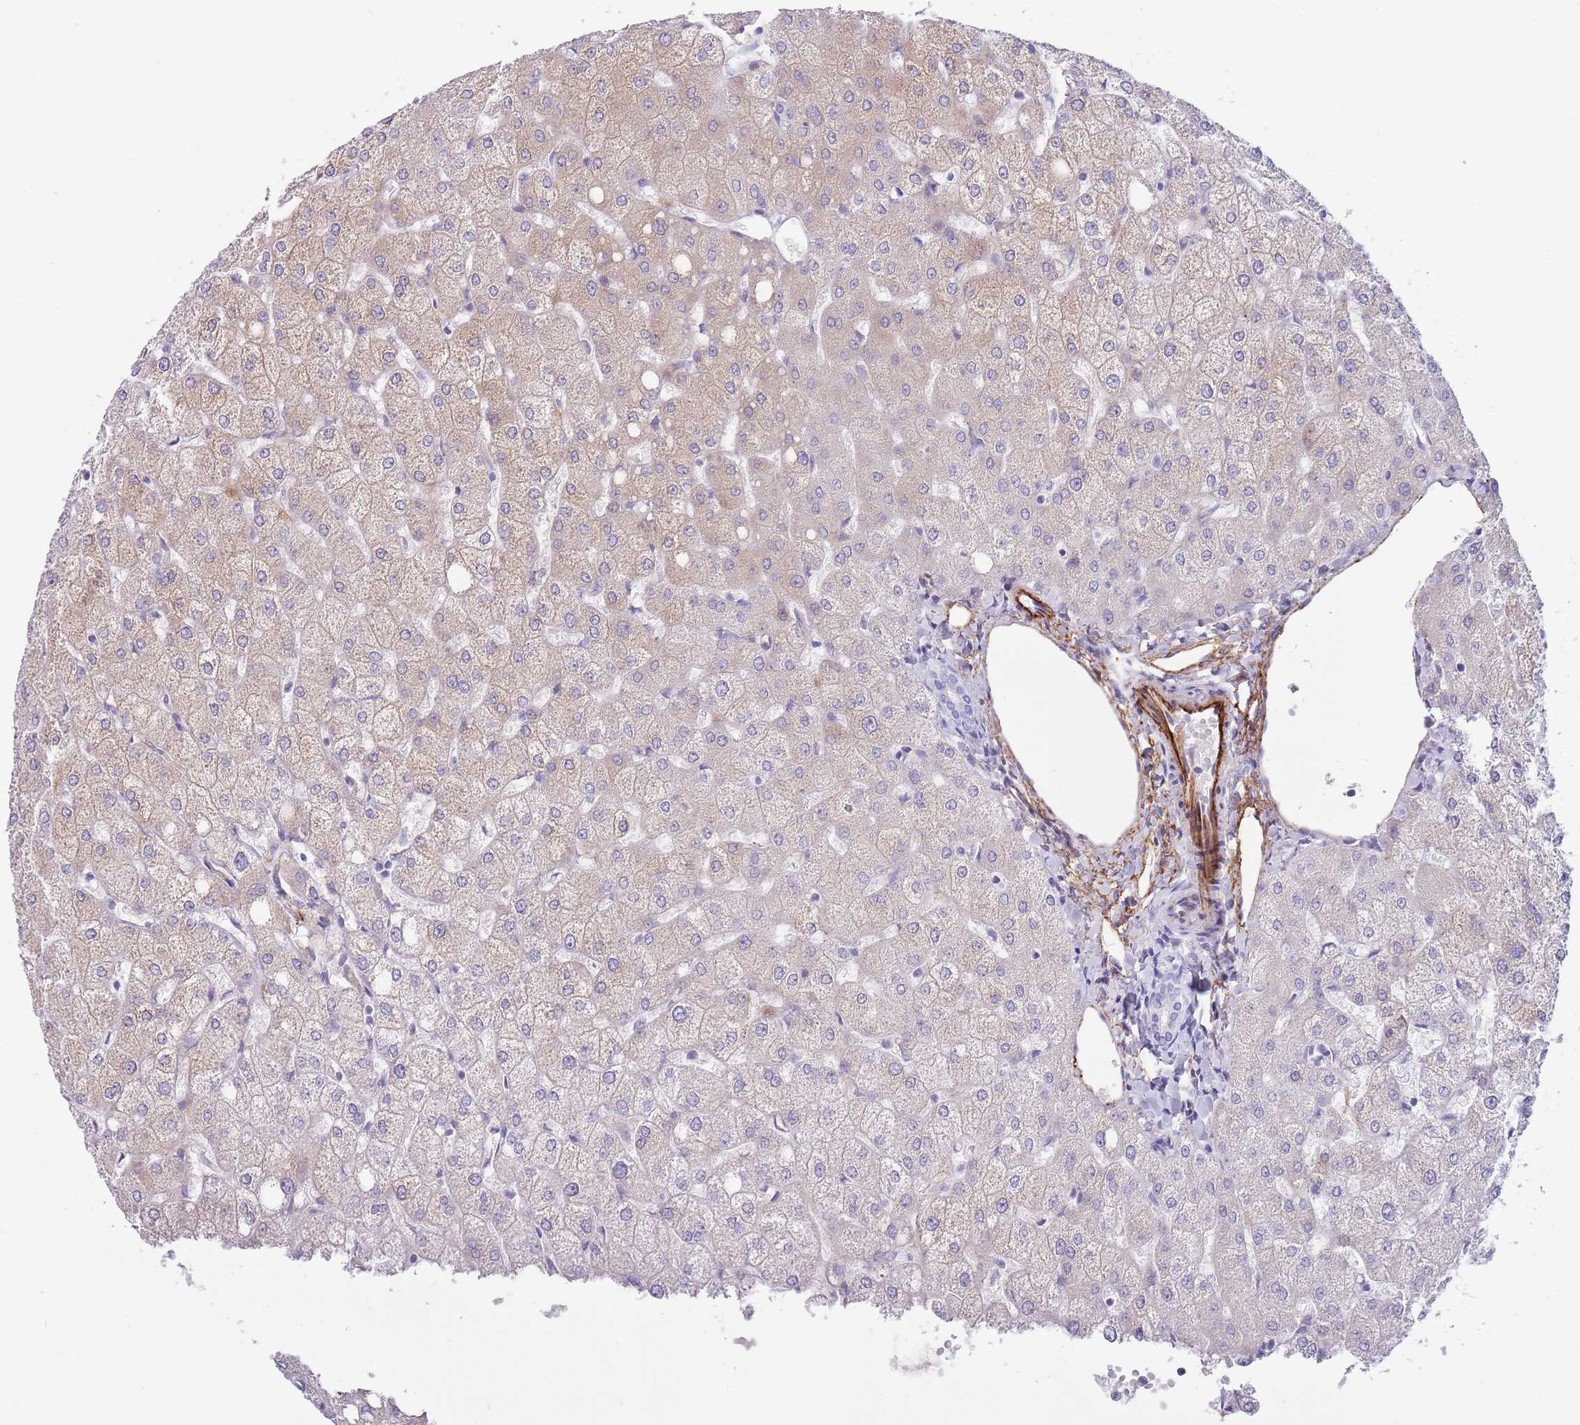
{"staining": {"intensity": "negative", "quantity": "none", "location": "none"}, "tissue": "liver", "cell_type": "Cholangiocytes", "image_type": "normal", "snomed": [{"axis": "morphology", "description": "Normal tissue, NOS"}, {"axis": "topography", "description": "Liver"}], "caption": "Immunohistochemical staining of benign human liver shows no significant expression in cholangiocytes.", "gene": "LEPROTL1", "patient": {"sex": "female", "age": 54}}